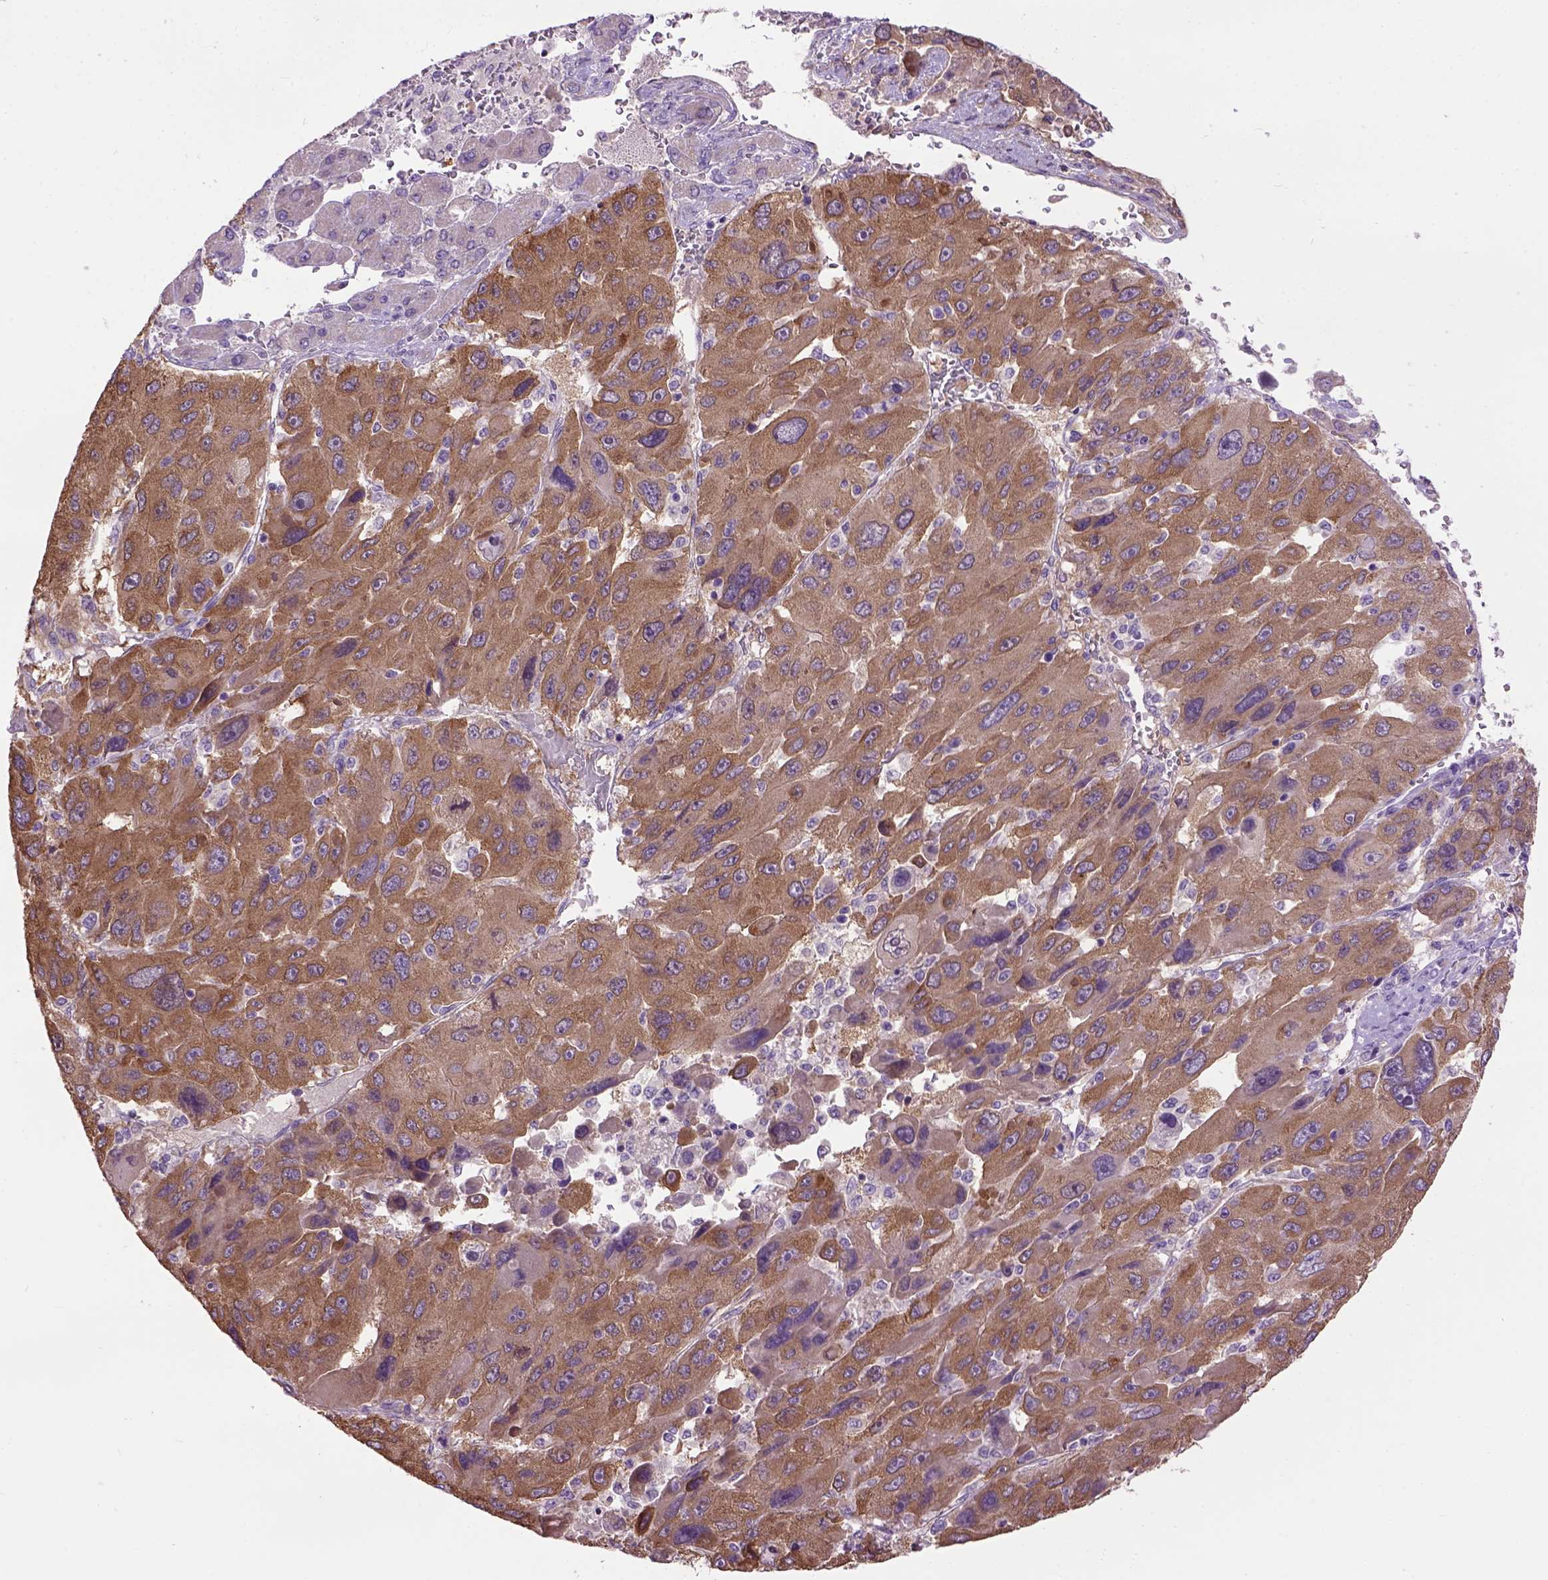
{"staining": {"intensity": "moderate", "quantity": ">75%", "location": "cytoplasmic/membranous"}, "tissue": "liver cancer", "cell_type": "Tumor cells", "image_type": "cancer", "snomed": [{"axis": "morphology", "description": "Carcinoma, Hepatocellular, NOS"}, {"axis": "topography", "description": "Liver"}], "caption": "Immunohistochemistry (IHC) (DAB) staining of human liver hepatocellular carcinoma reveals moderate cytoplasmic/membranous protein expression in approximately >75% of tumor cells. (IHC, brightfield microscopy, high magnification).", "gene": "MAPT", "patient": {"sex": "female", "age": 41}}